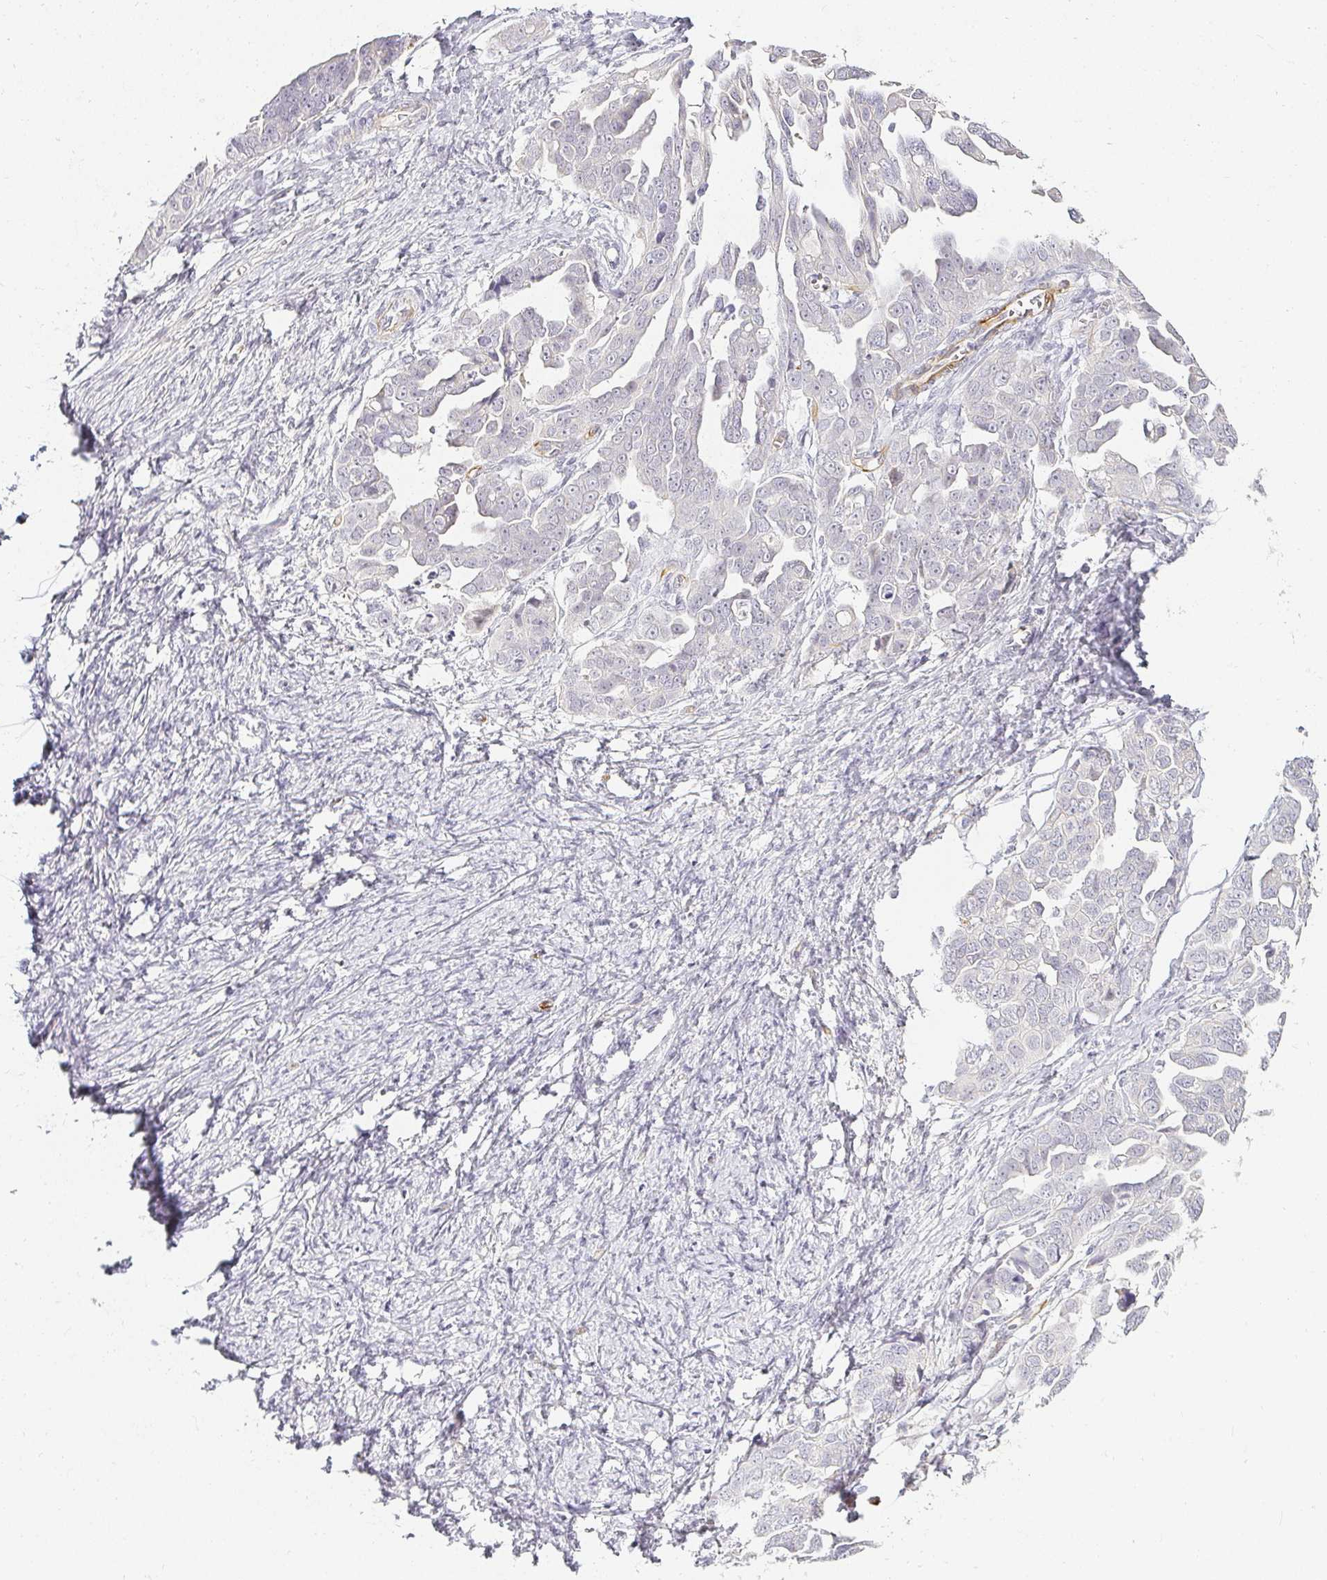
{"staining": {"intensity": "negative", "quantity": "none", "location": "none"}, "tissue": "ovarian cancer", "cell_type": "Tumor cells", "image_type": "cancer", "snomed": [{"axis": "morphology", "description": "Cystadenocarcinoma, serous, NOS"}, {"axis": "topography", "description": "Ovary"}], "caption": "Tumor cells are negative for brown protein staining in ovarian serous cystadenocarcinoma.", "gene": "ACAN", "patient": {"sex": "female", "age": 59}}